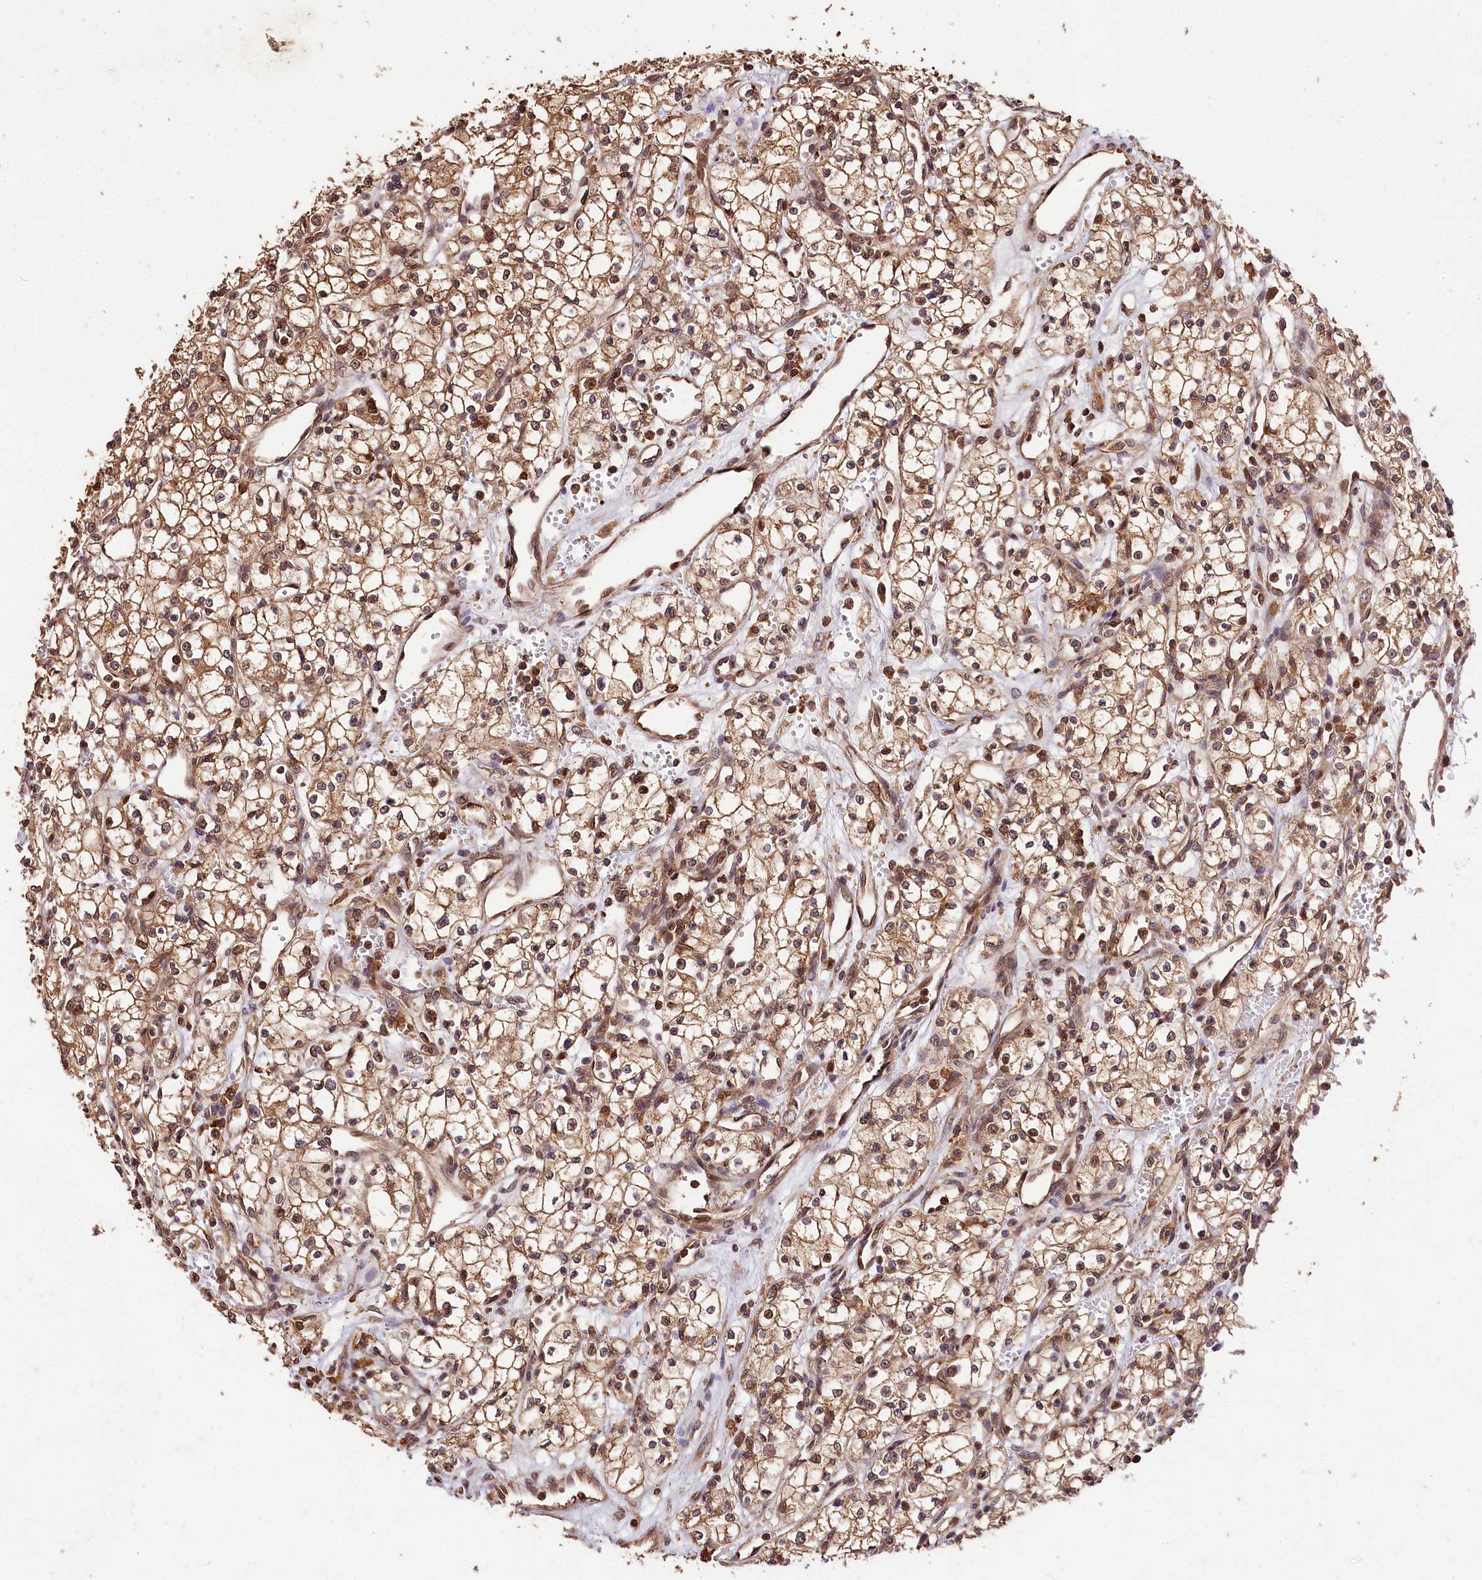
{"staining": {"intensity": "moderate", "quantity": ">75%", "location": "cytoplasmic/membranous,nuclear"}, "tissue": "renal cancer", "cell_type": "Tumor cells", "image_type": "cancer", "snomed": [{"axis": "morphology", "description": "Adenocarcinoma, NOS"}, {"axis": "topography", "description": "Kidney"}], "caption": "IHC (DAB (3,3'-diaminobenzidine)) staining of human renal adenocarcinoma demonstrates moderate cytoplasmic/membranous and nuclear protein staining in about >75% of tumor cells. (DAB (3,3'-diaminobenzidine) = brown stain, brightfield microscopy at high magnification).", "gene": "KPTN", "patient": {"sex": "male", "age": 59}}